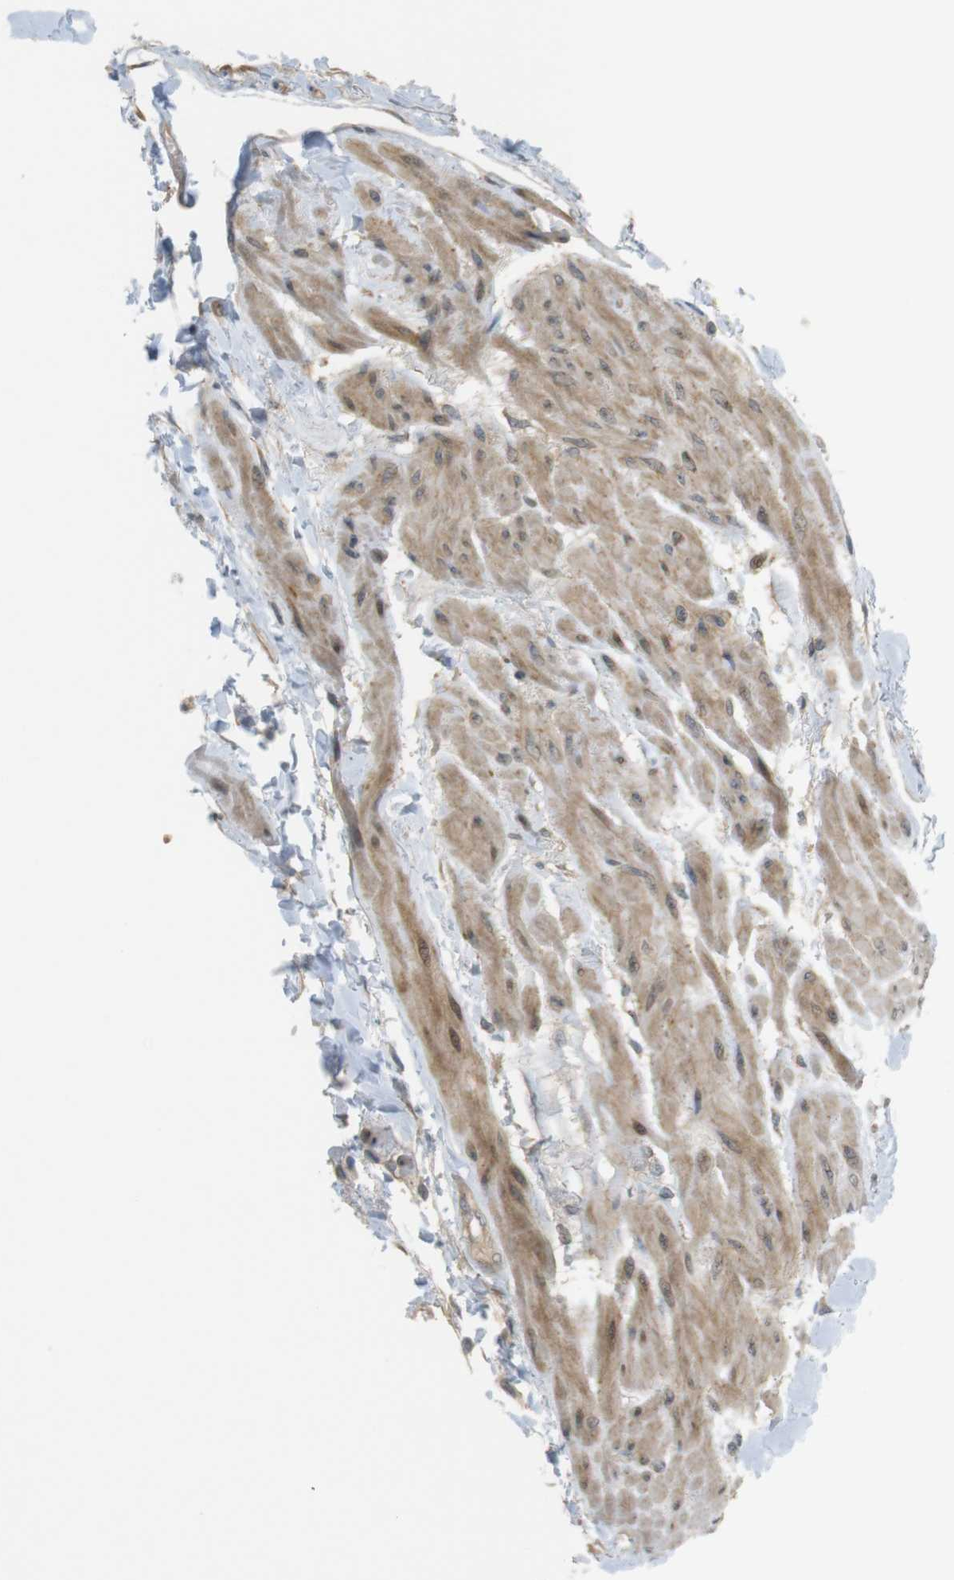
{"staining": {"intensity": "weak", "quantity": "25%-75%", "location": "cytoplasmic/membranous"}, "tissue": "urinary bladder", "cell_type": "Urothelial cells", "image_type": "normal", "snomed": [{"axis": "morphology", "description": "Normal tissue, NOS"}, {"axis": "topography", "description": "Urinary bladder"}], "caption": "Benign urinary bladder demonstrates weak cytoplasmic/membranous staining in about 25%-75% of urothelial cells, visualized by immunohistochemistry.", "gene": "TSPAN9", "patient": {"sex": "female", "age": 79}}